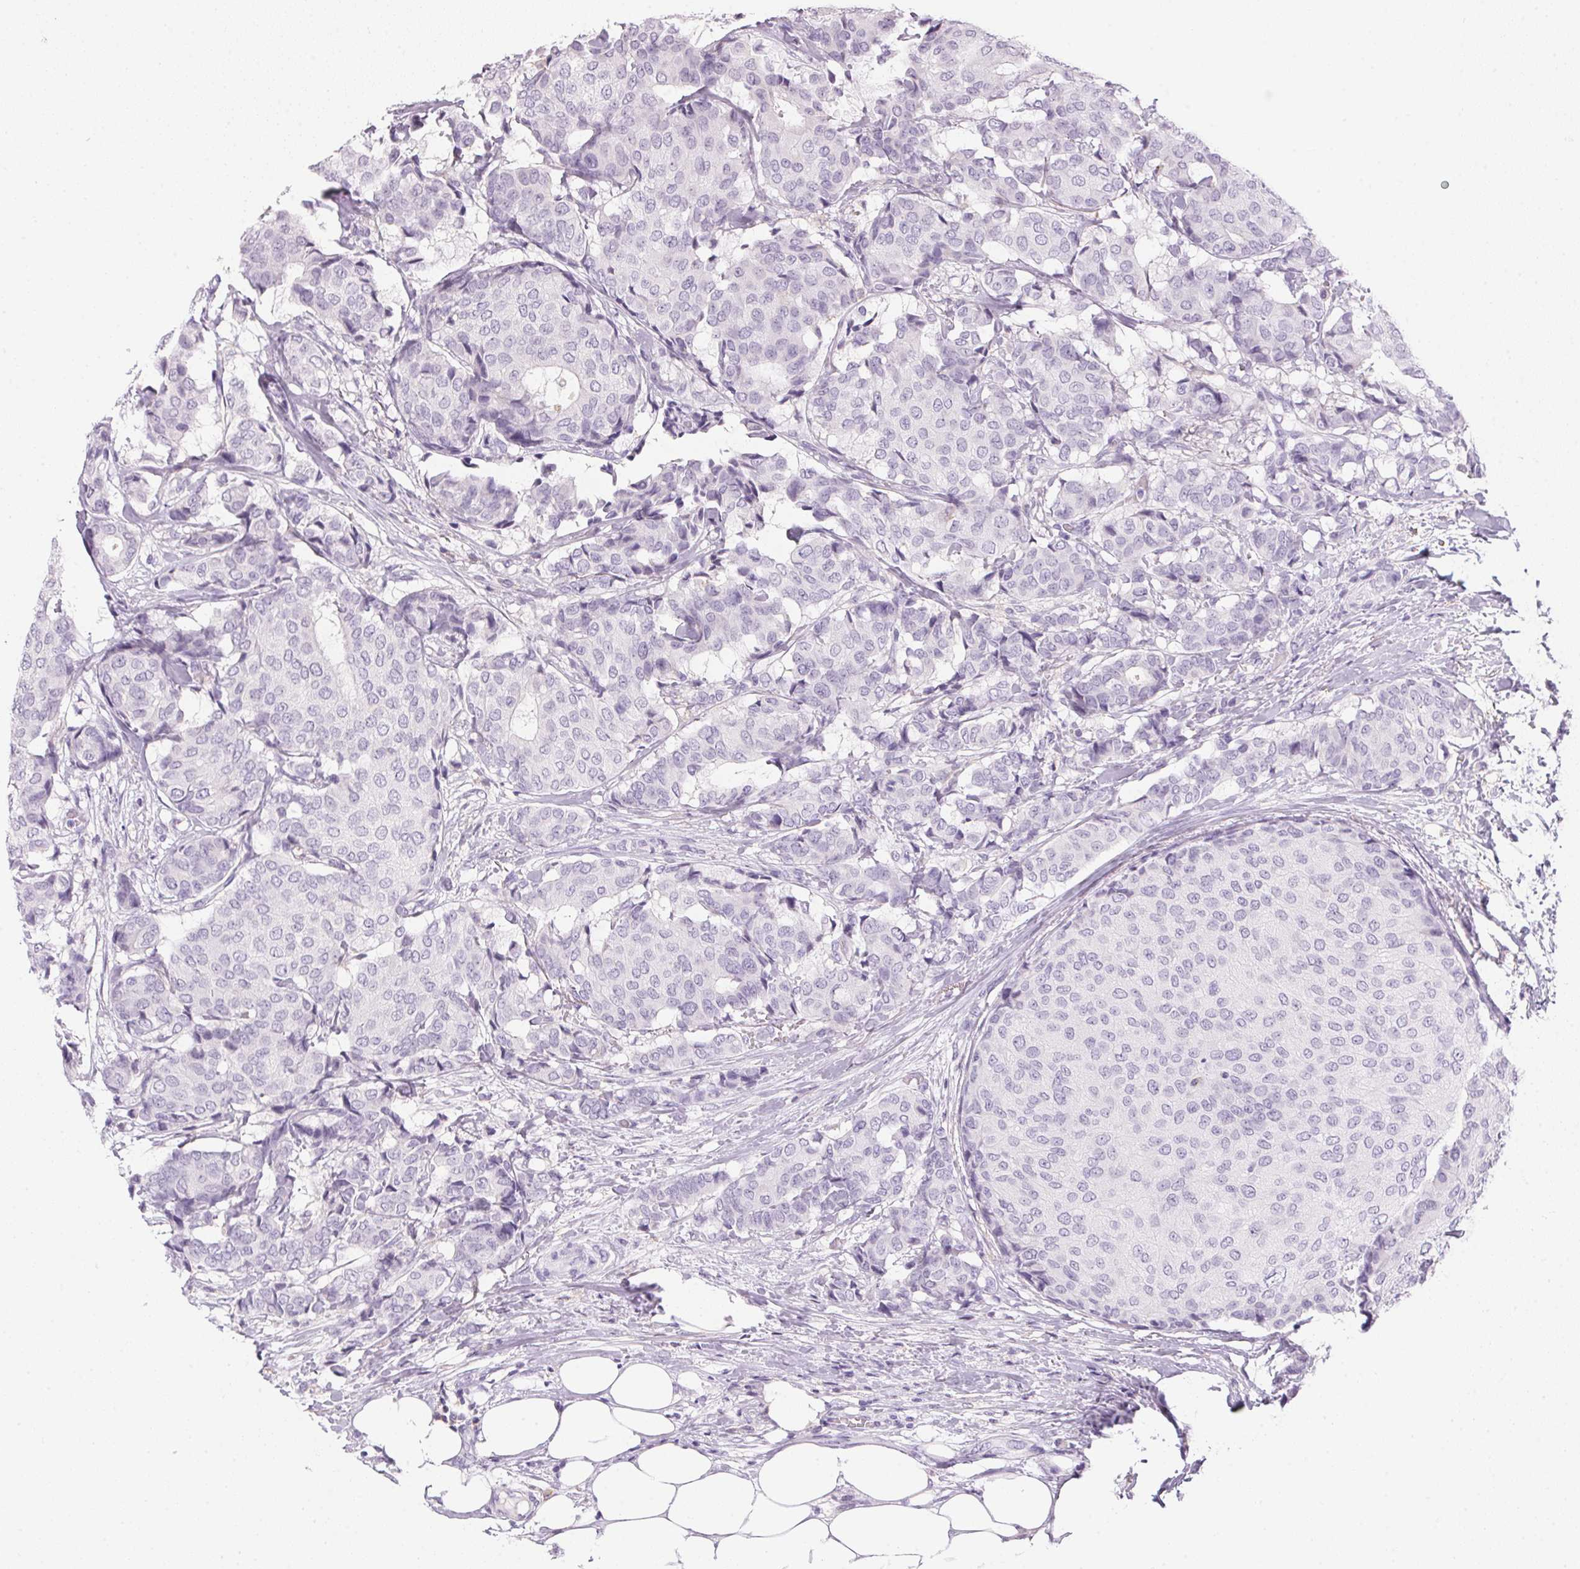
{"staining": {"intensity": "negative", "quantity": "none", "location": "none"}, "tissue": "breast cancer", "cell_type": "Tumor cells", "image_type": "cancer", "snomed": [{"axis": "morphology", "description": "Duct carcinoma"}, {"axis": "topography", "description": "Breast"}], "caption": "IHC photomicrograph of neoplastic tissue: breast intraductal carcinoma stained with DAB (3,3'-diaminobenzidine) demonstrates no significant protein staining in tumor cells. (Brightfield microscopy of DAB immunohistochemistry (IHC) at high magnification).", "gene": "ECPAS", "patient": {"sex": "female", "age": 75}}